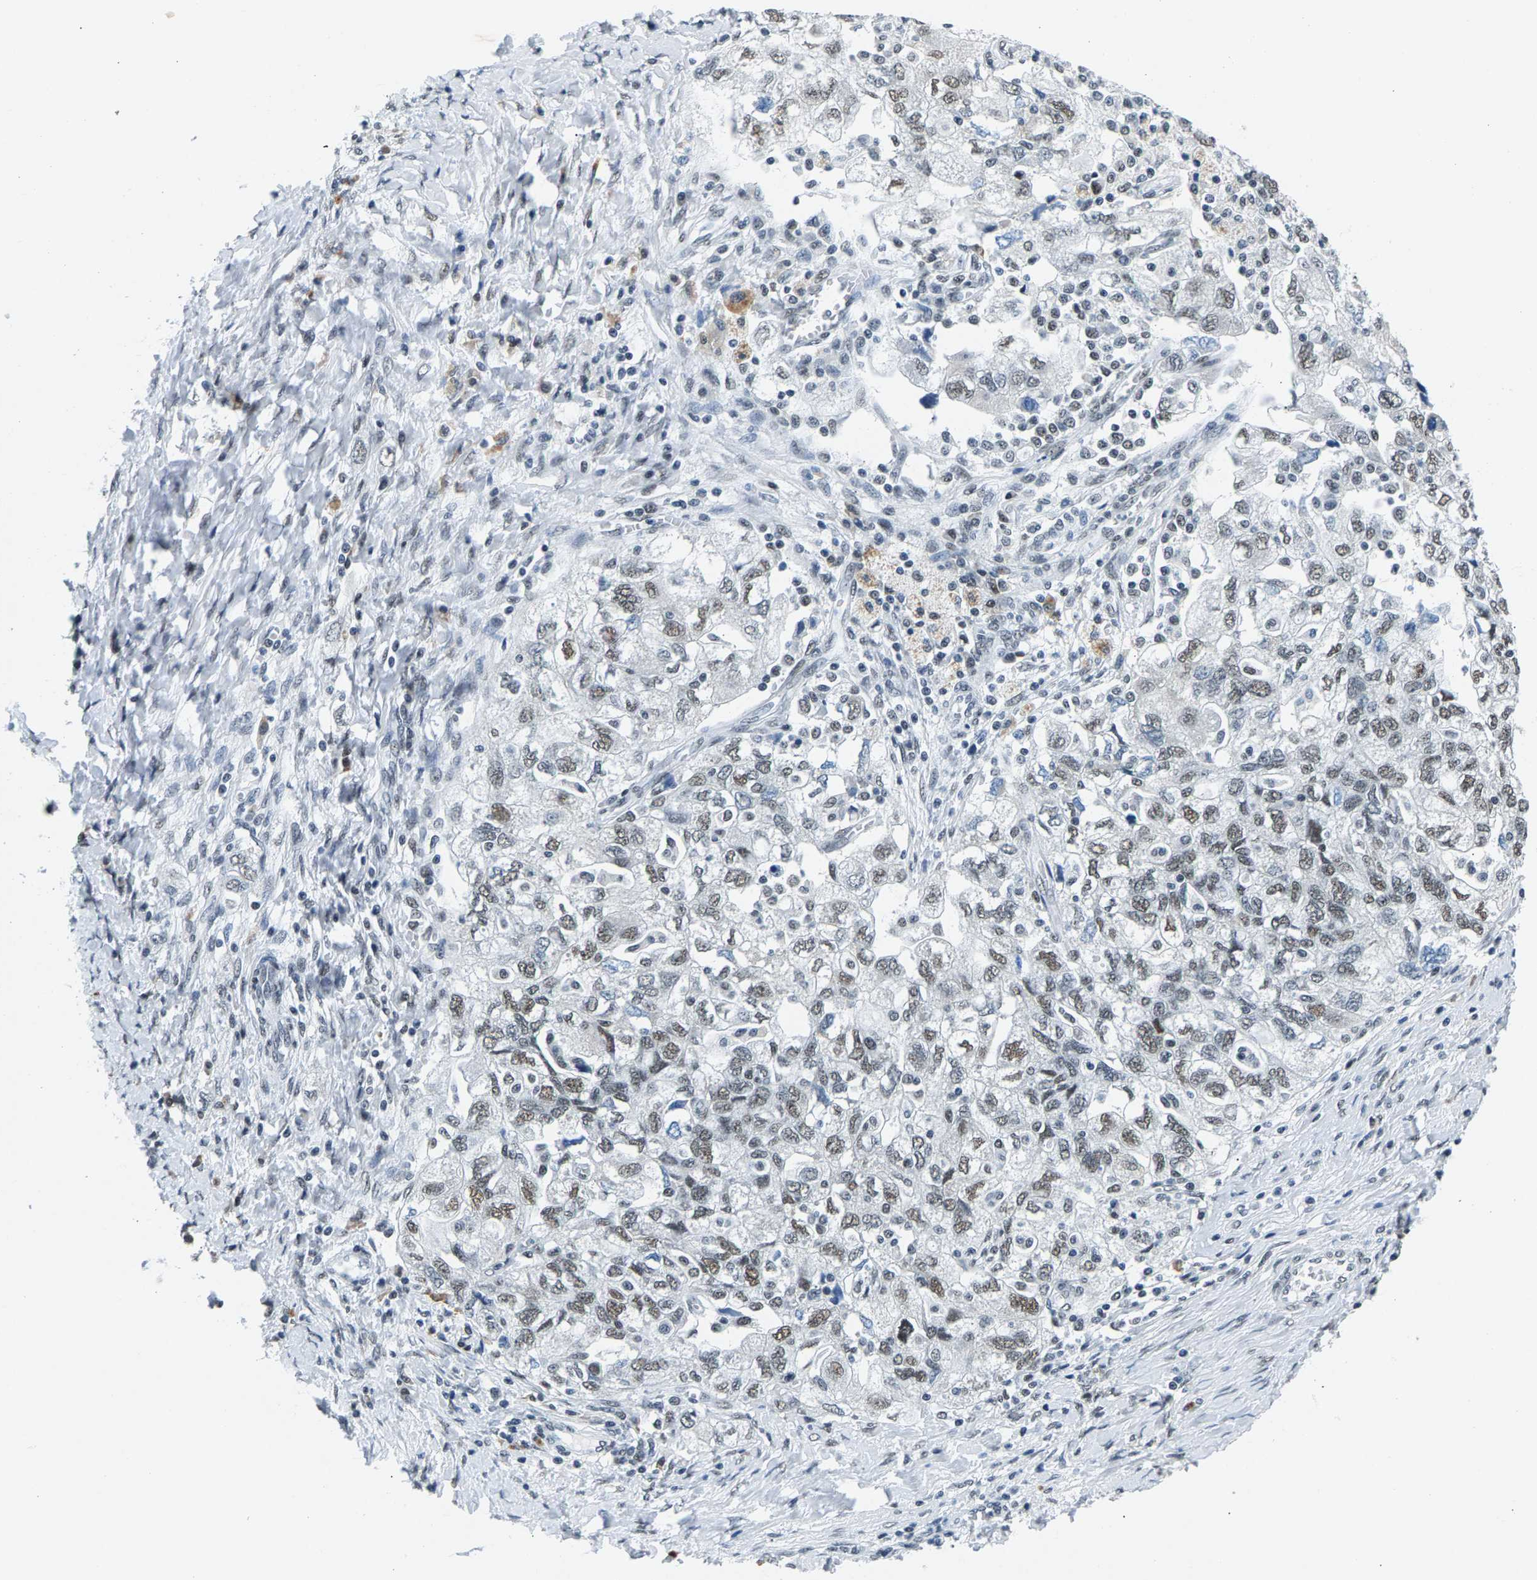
{"staining": {"intensity": "weak", "quantity": ">75%", "location": "nuclear"}, "tissue": "ovarian cancer", "cell_type": "Tumor cells", "image_type": "cancer", "snomed": [{"axis": "morphology", "description": "Carcinoma, NOS"}, {"axis": "morphology", "description": "Cystadenocarcinoma, serous, NOS"}, {"axis": "topography", "description": "Ovary"}], "caption": "A brown stain highlights weak nuclear expression of a protein in human ovarian cancer tumor cells. Using DAB (brown) and hematoxylin (blue) stains, captured at high magnification using brightfield microscopy.", "gene": "ATF2", "patient": {"sex": "female", "age": 69}}